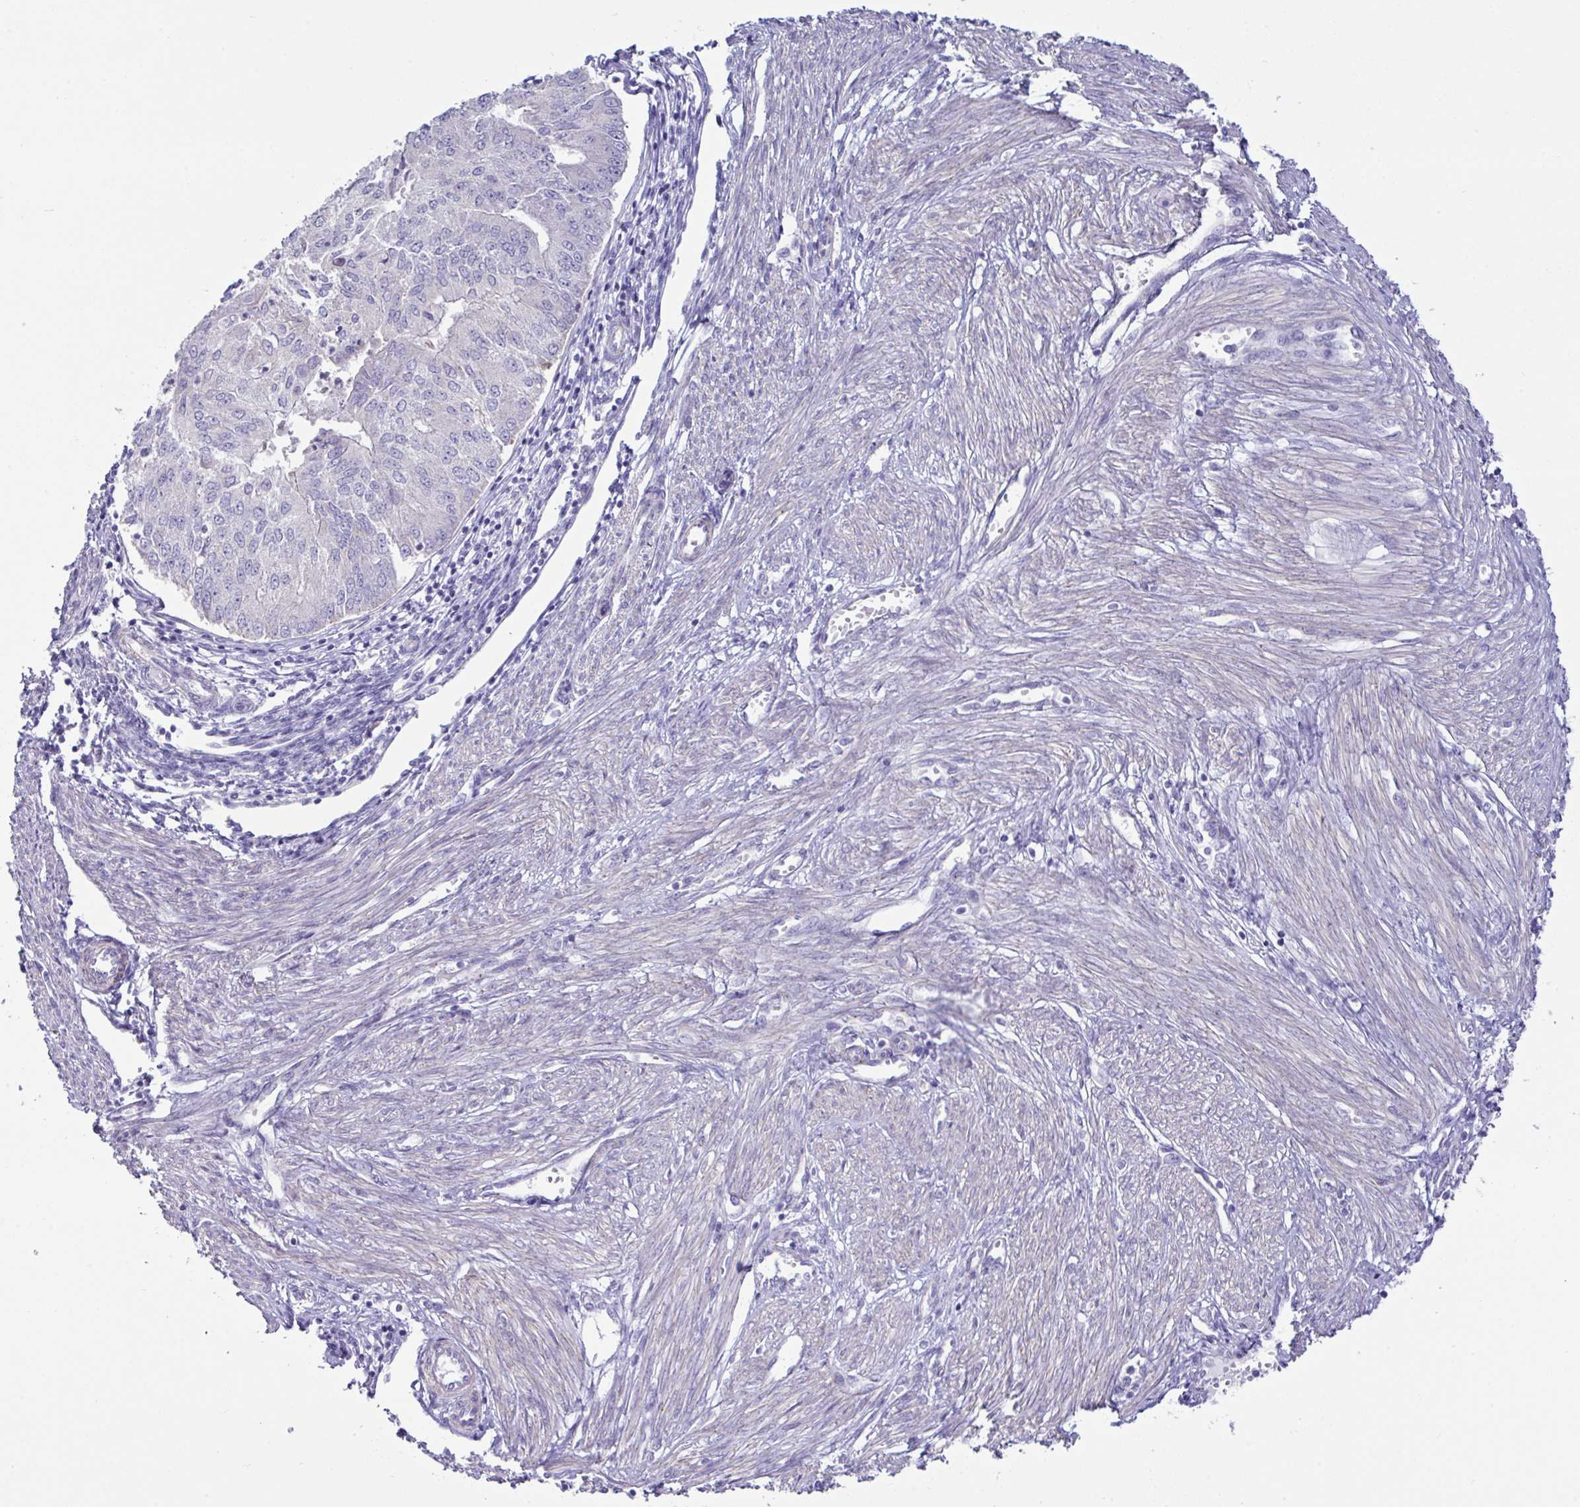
{"staining": {"intensity": "negative", "quantity": "none", "location": "none"}, "tissue": "endometrial cancer", "cell_type": "Tumor cells", "image_type": "cancer", "snomed": [{"axis": "morphology", "description": "Adenocarcinoma, NOS"}, {"axis": "topography", "description": "Endometrium"}], "caption": "Immunohistochemistry (IHC) photomicrograph of neoplastic tissue: adenocarcinoma (endometrial) stained with DAB exhibits no significant protein positivity in tumor cells.", "gene": "MED11", "patient": {"sex": "female", "age": 50}}